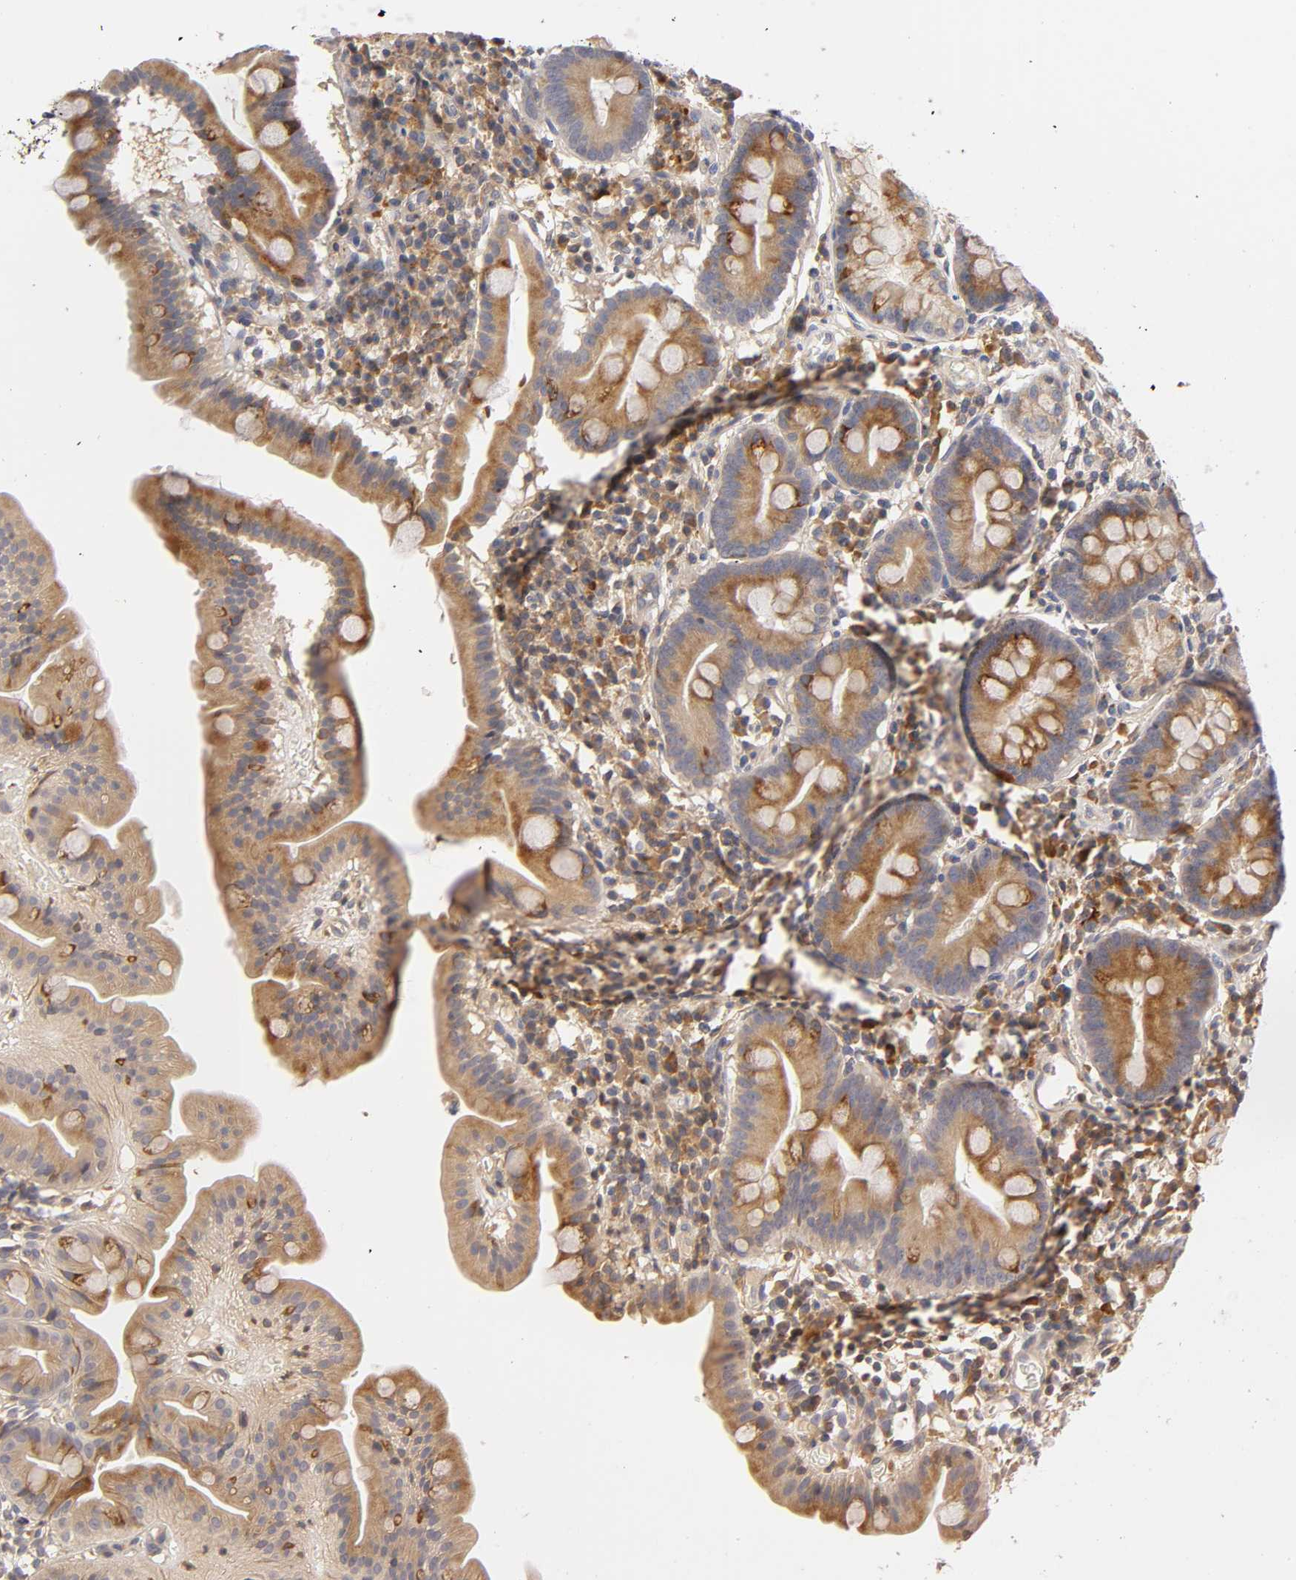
{"staining": {"intensity": "moderate", "quantity": ">75%", "location": "cytoplasmic/membranous"}, "tissue": "duodenum", "cell_type": "Glandular cells", "image_type": "normal", "snomed": [{"axis": "morphology", "description": "Normal tissue, NOS"}, {"axis": "topography", "description": "Duodenum"}], "caption": "This is a histology image of immunohistochemistry staining of normal duodenum, which shows moderate expression in the cytoplasmic/membranous of glandular cells.", "gene": "RHOA", "patient": {"sex": "male", "age": 50}}